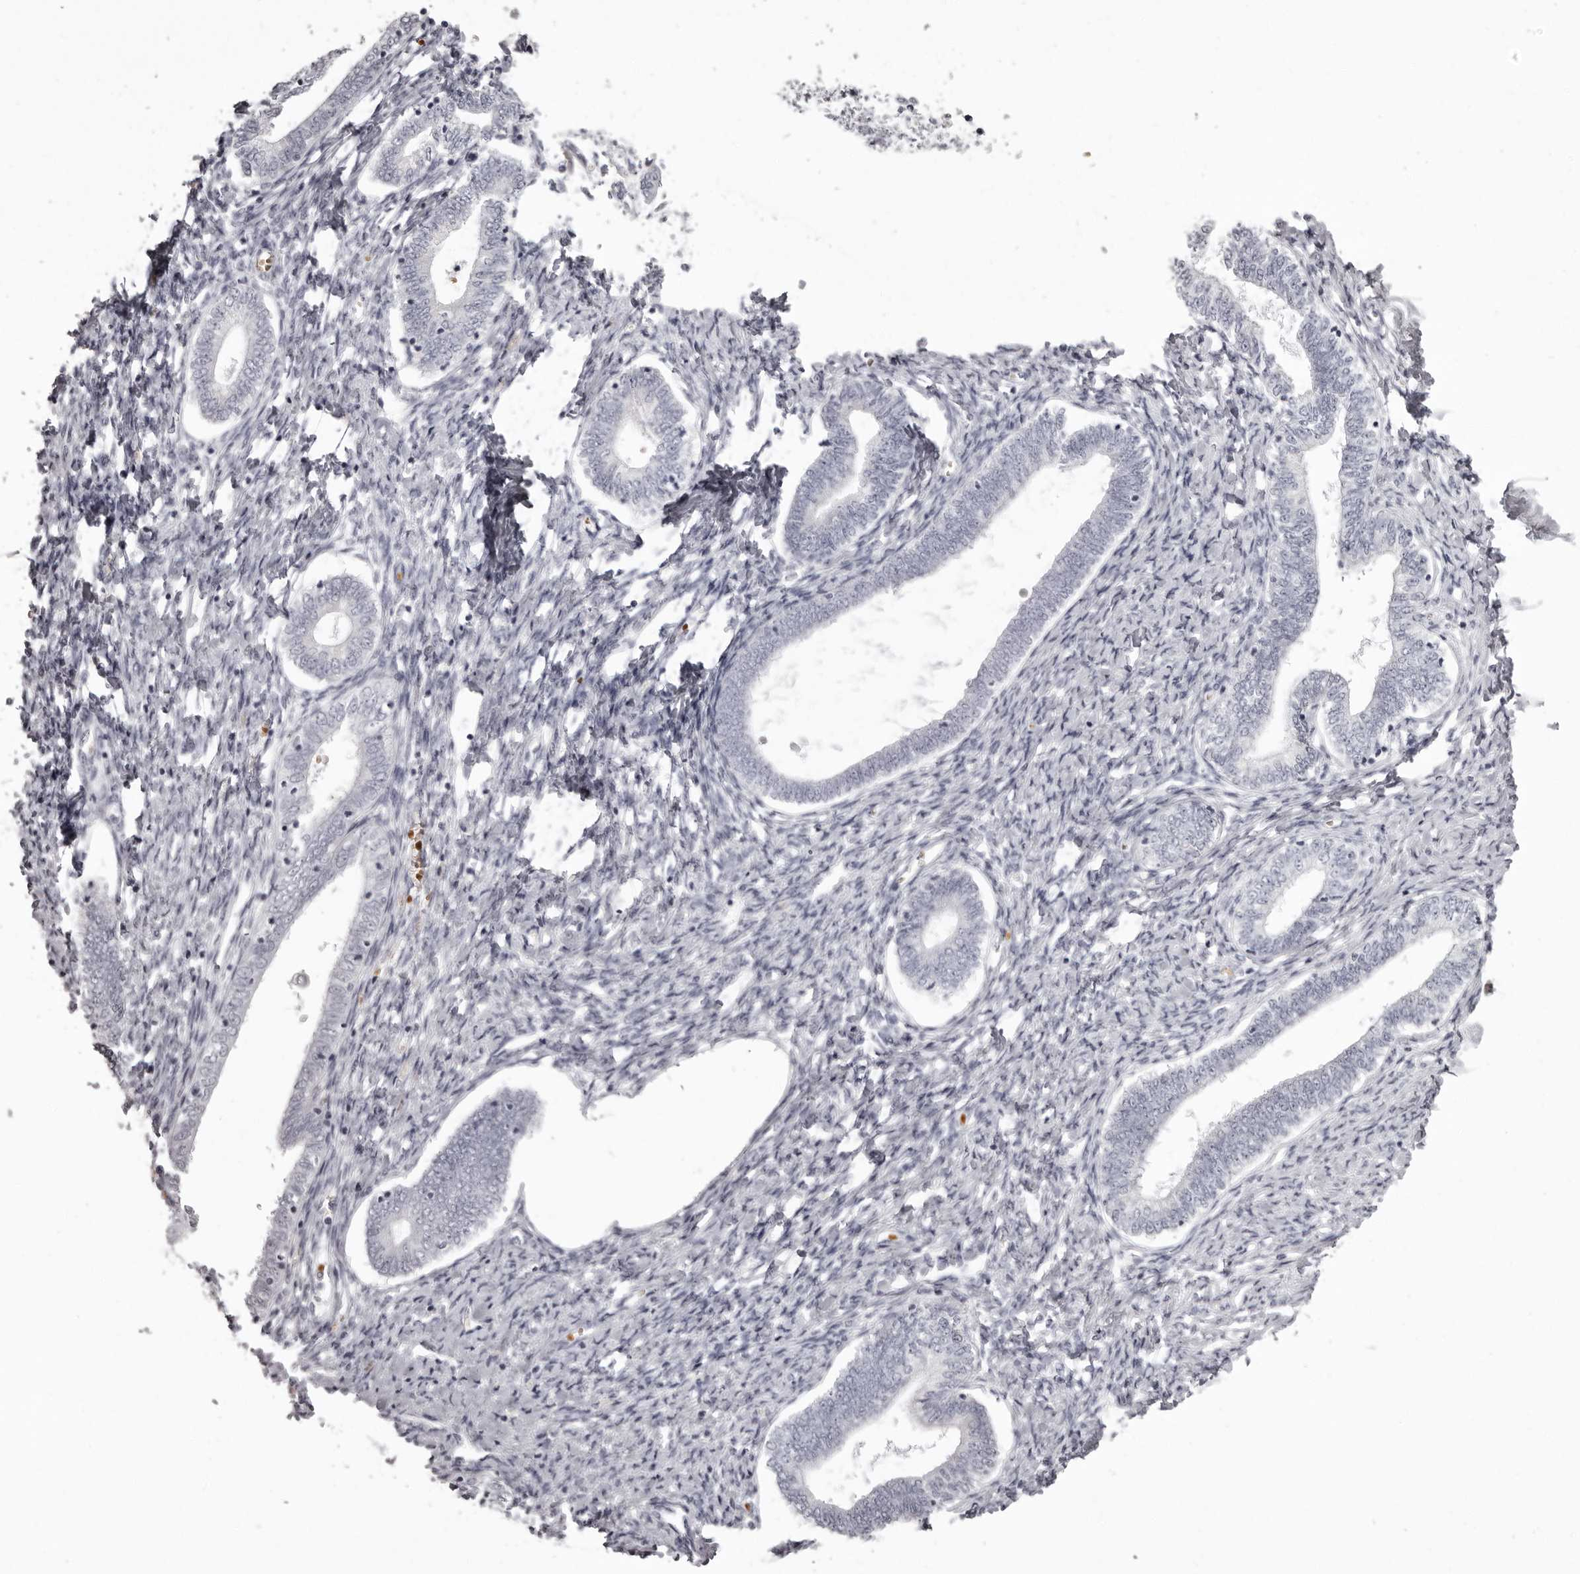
{"staining": {"intensity": "negative", "quantity": "none", "location": "none"}, "tissue": "endometrium", "cell_type": "Cells in endometrial stroma", "image_type": "normal", "snomed": [{"axis": "morphology", "description": "Normal tissue, NOS"}, {"axis": "topography", "description": "Endometrium"}], "caption": "This is a photomicrograph of immunohistochemistry staining of normal endometrium, which shows no expression in cells in endometrial stroma. (Brightfield microscopy of DAB IHC at high magnification).", "gene": "C8orf74", "patient": {"sex": "female", "age": 72}}